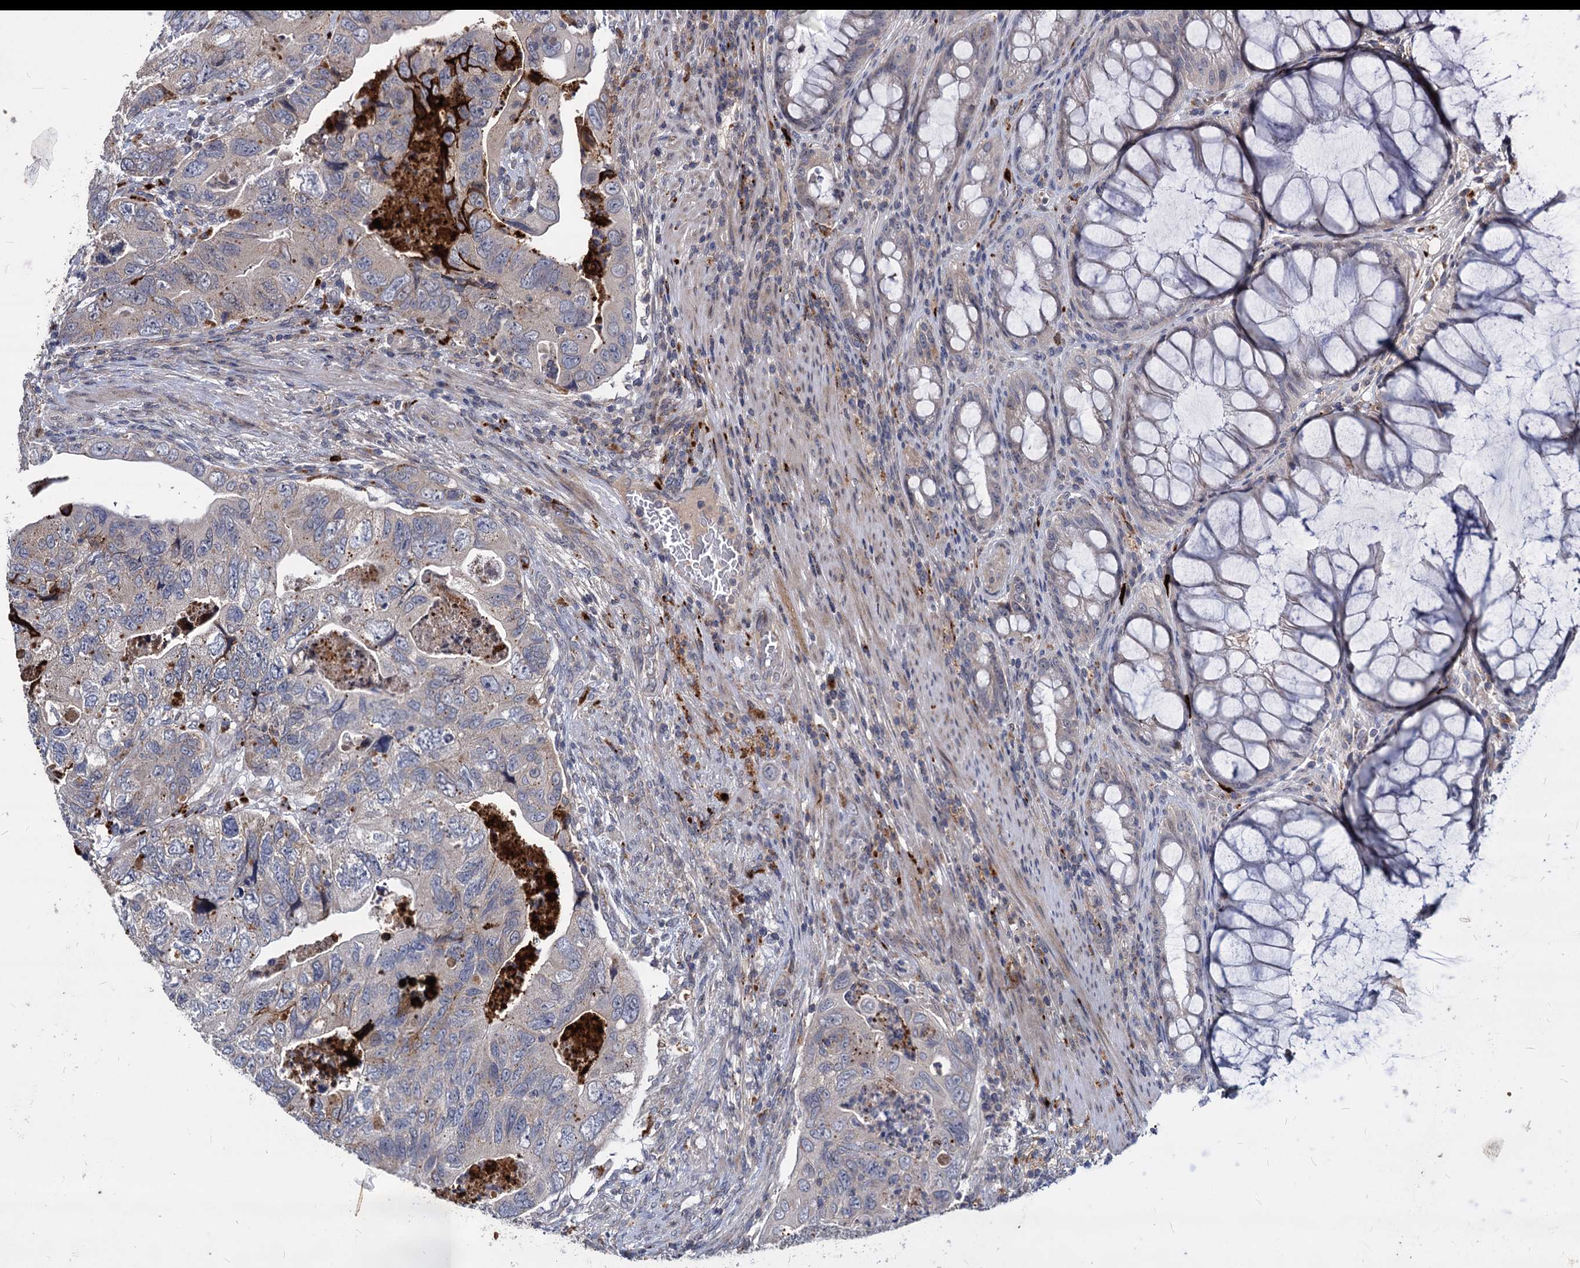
{"staining": {"intensity": "moderate", "quantity": "<25%", "location": "cytoplasmic/membranous"}, "tissue": "colorectal cancer", "cell_type": "Tumor cells", "image_type": "cancer", "snomed": [{"axis": "morphology", "description": "Adenocarcinoma, NOS"}, {"axis": "topography", "description": "Rectum"}], "caption": "Colorectal cancer (adenocarcinoma) tissue exhibits moderate cytoplasmic/membranous staining in about <25% of tumor cells", "gene": "C11orf86", "patient": {"sex": "male", "age": 63}}